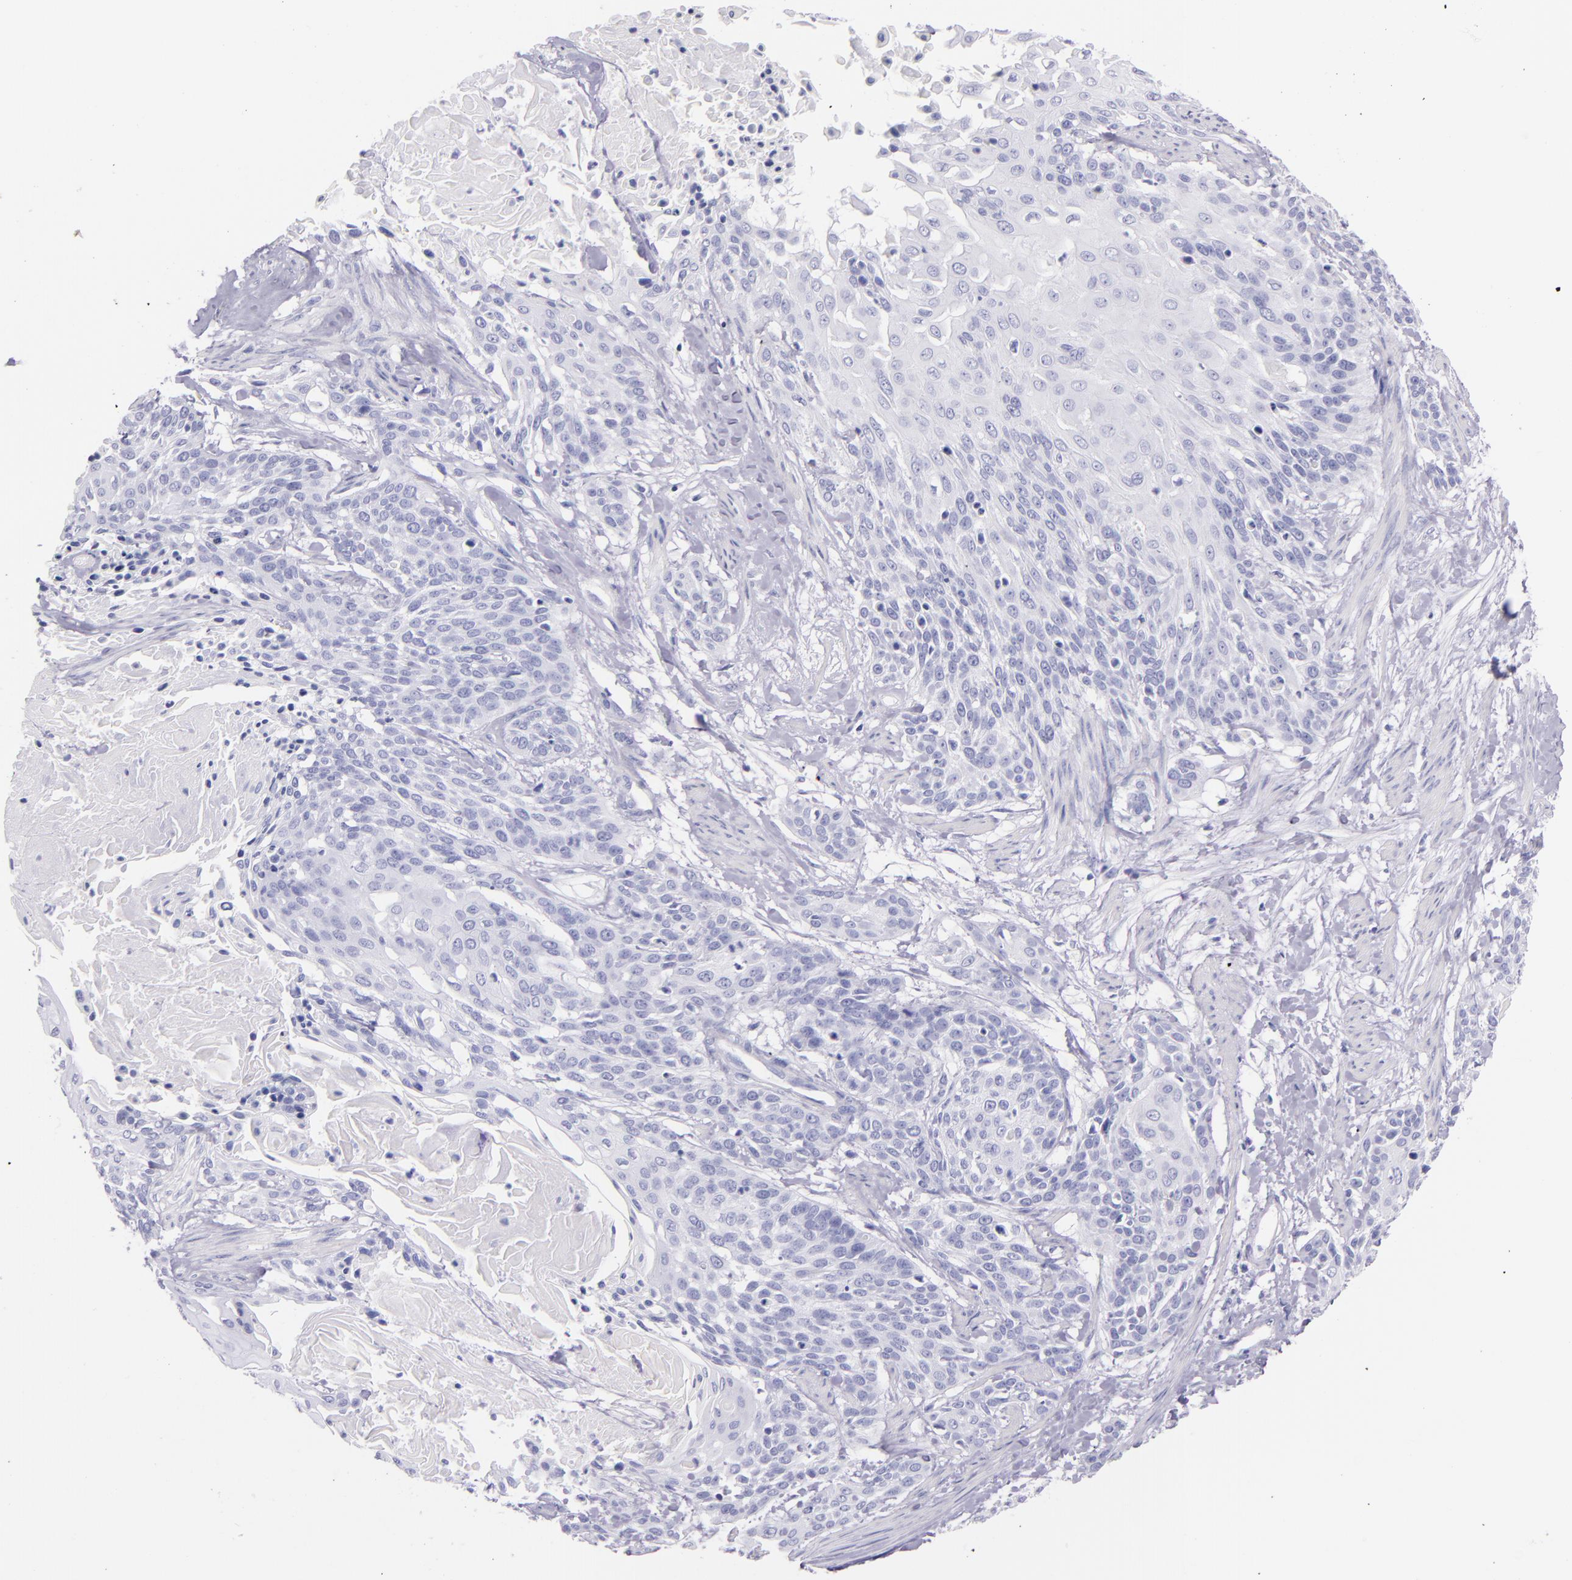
{"staining": {"intensity": "negative", "quantity": "none", "location": "none"}, "tissue": "cervical cancer", "cell_type": "Tumor cells", "image_type": "cancer", "snomed": [{"axis": "morphology", "description": "Squamous cell carcinoma, NOS"}, {"axis": "topography", "description": "Cervix"}], "caption": "This is an IHC photomicrograph of squamous cell carcinoma (cervical). There is no expression in tumor cells.", "gene": "SFTPB", "patient": {"sex": "female", "age": 57}}